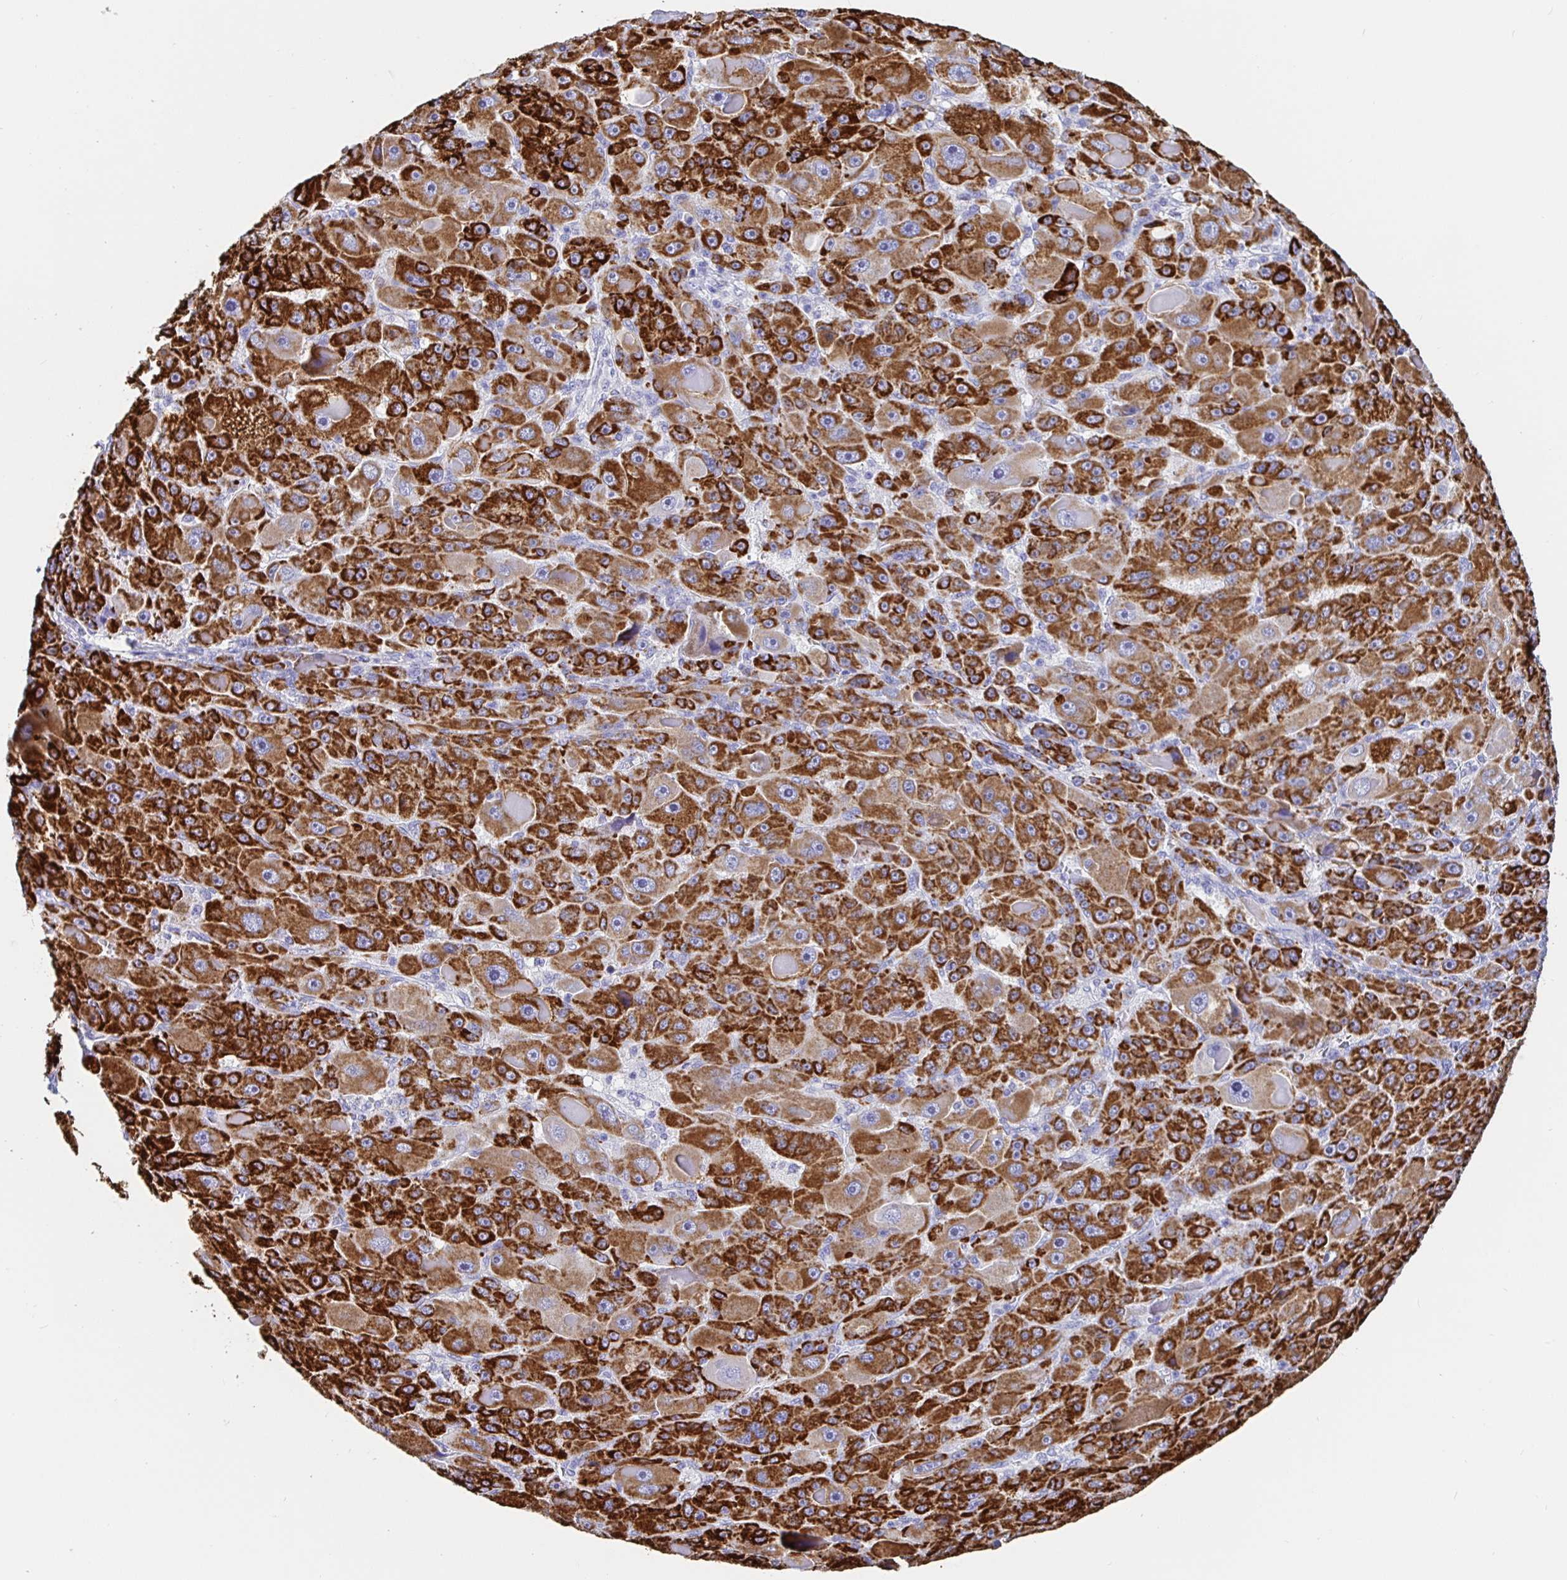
{"staining": {"intensity": "strong", "quantity": ">75%", "location": "cytoplasmic/membranous"}, "tissue": "liver cancer", "cell_type": "Tumor cells", "image_type": "cancer", "snomed": [{"axis": "morphology", "description": "Carcinoma, Hepatocellular, NOS"}, {"axis": "topography", "description": "Liver"}], "caption": "Approximately >75% of tumor cells in liver cancer (hepatocellular carcinoma) reveal strong cytoplasmic/membranous protein positivity as visualized by brown immunohistochemical staining.", "gene": "MAOA", "patient": {"sex": "male", "age": 76}}